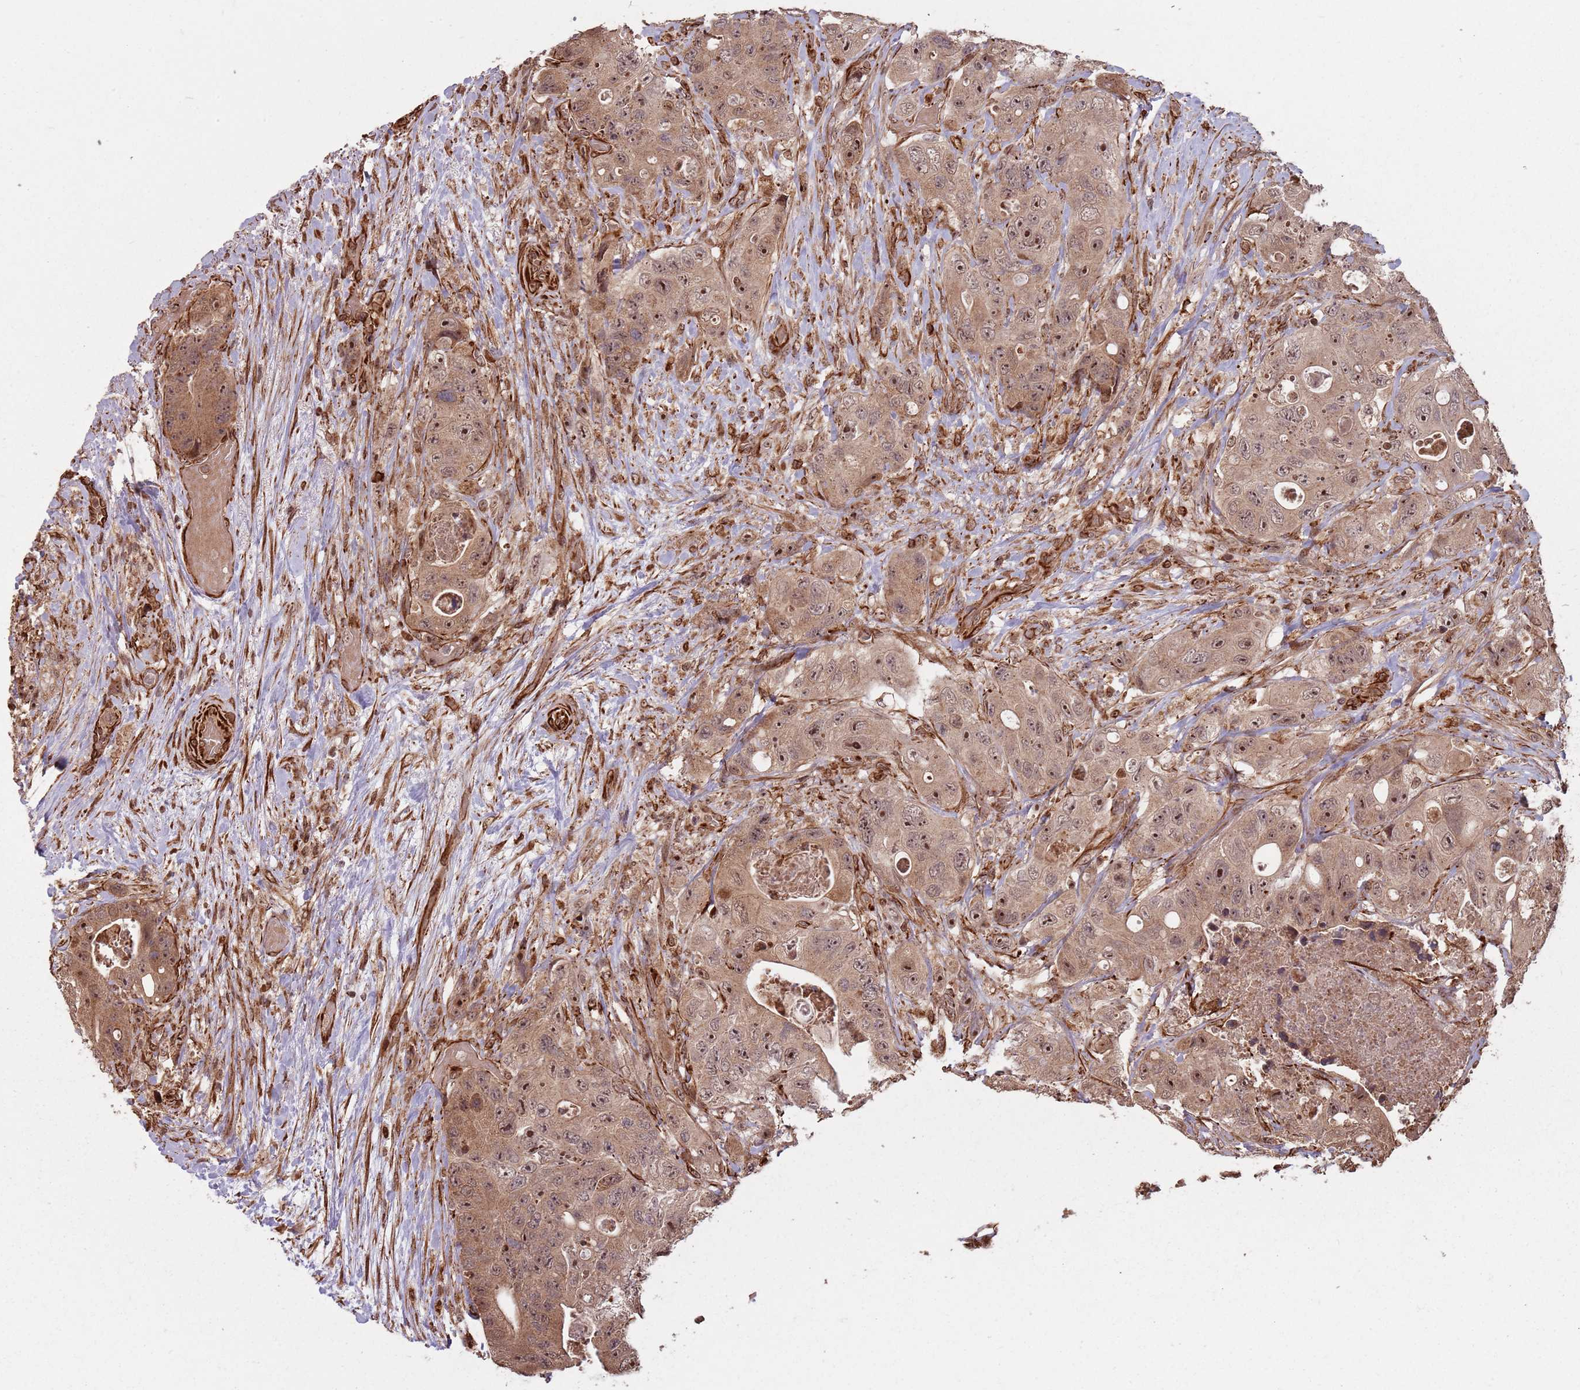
{"staining": {"intensity": "moderate", "quantity": ">75%", "location": "cytoplasmic/membranous,nuclear"}, "tissue": "colorectal cancer", "cell_type": "Tumor cells", "image_type": "cancer", "snomed": [{"axis": "morphology", "description": "Adenocarcinoma, NOS"}, {"axis": "topography", "description": "Colon"}], "caption": "Adenocarcinoma (colorectal) stained for a protein (brown) shows moderate cytoplasmic/membranous and nuclear positive expression in about >75% of tumor cells.", "gene": "ADAMTS3", "patient": {"sex": "female", "age": 46}}